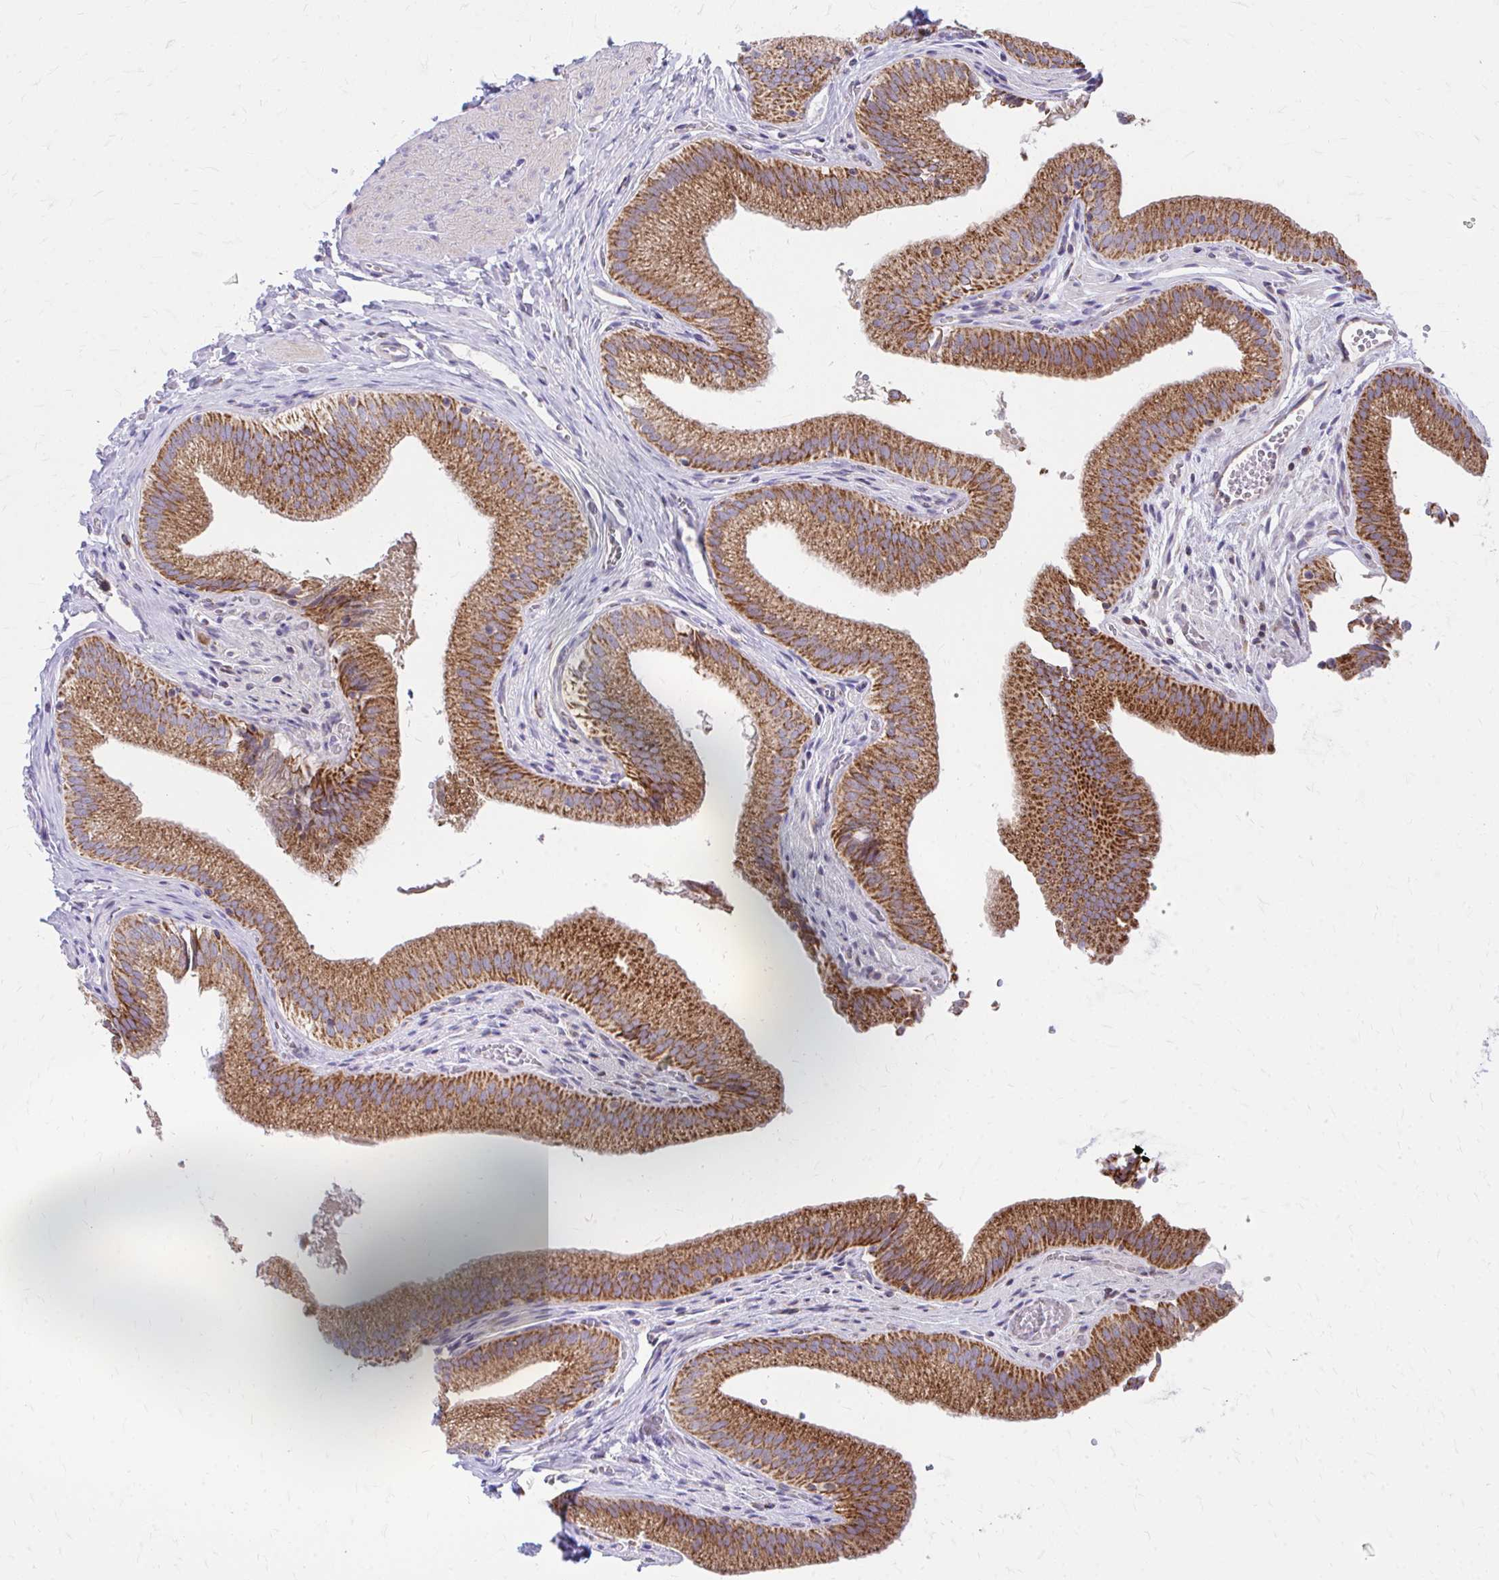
{"staining": {"intensity": "strong", "quantity": ">75%", "location": "cytoplasmic/membranous"}, "tissue": "gallbladder", "cell_type": "Glandular cells", "image_type": "normal", "snomed": [{"axis": "morphology", "description": "Normal tissue, NOS"}, {"axis": "topography", "description": "Gallbladder"}, {"axis": "topography", "description": "Peripheral nerve tissue"}], "caption": "Gallbladder stained for a protein (brown) displays strong cytoplasmic/membranous positive positivity in about >75% of glandular cells.", "gene": "MRPL19", "patient": {"sex": "male", "age": 17}}